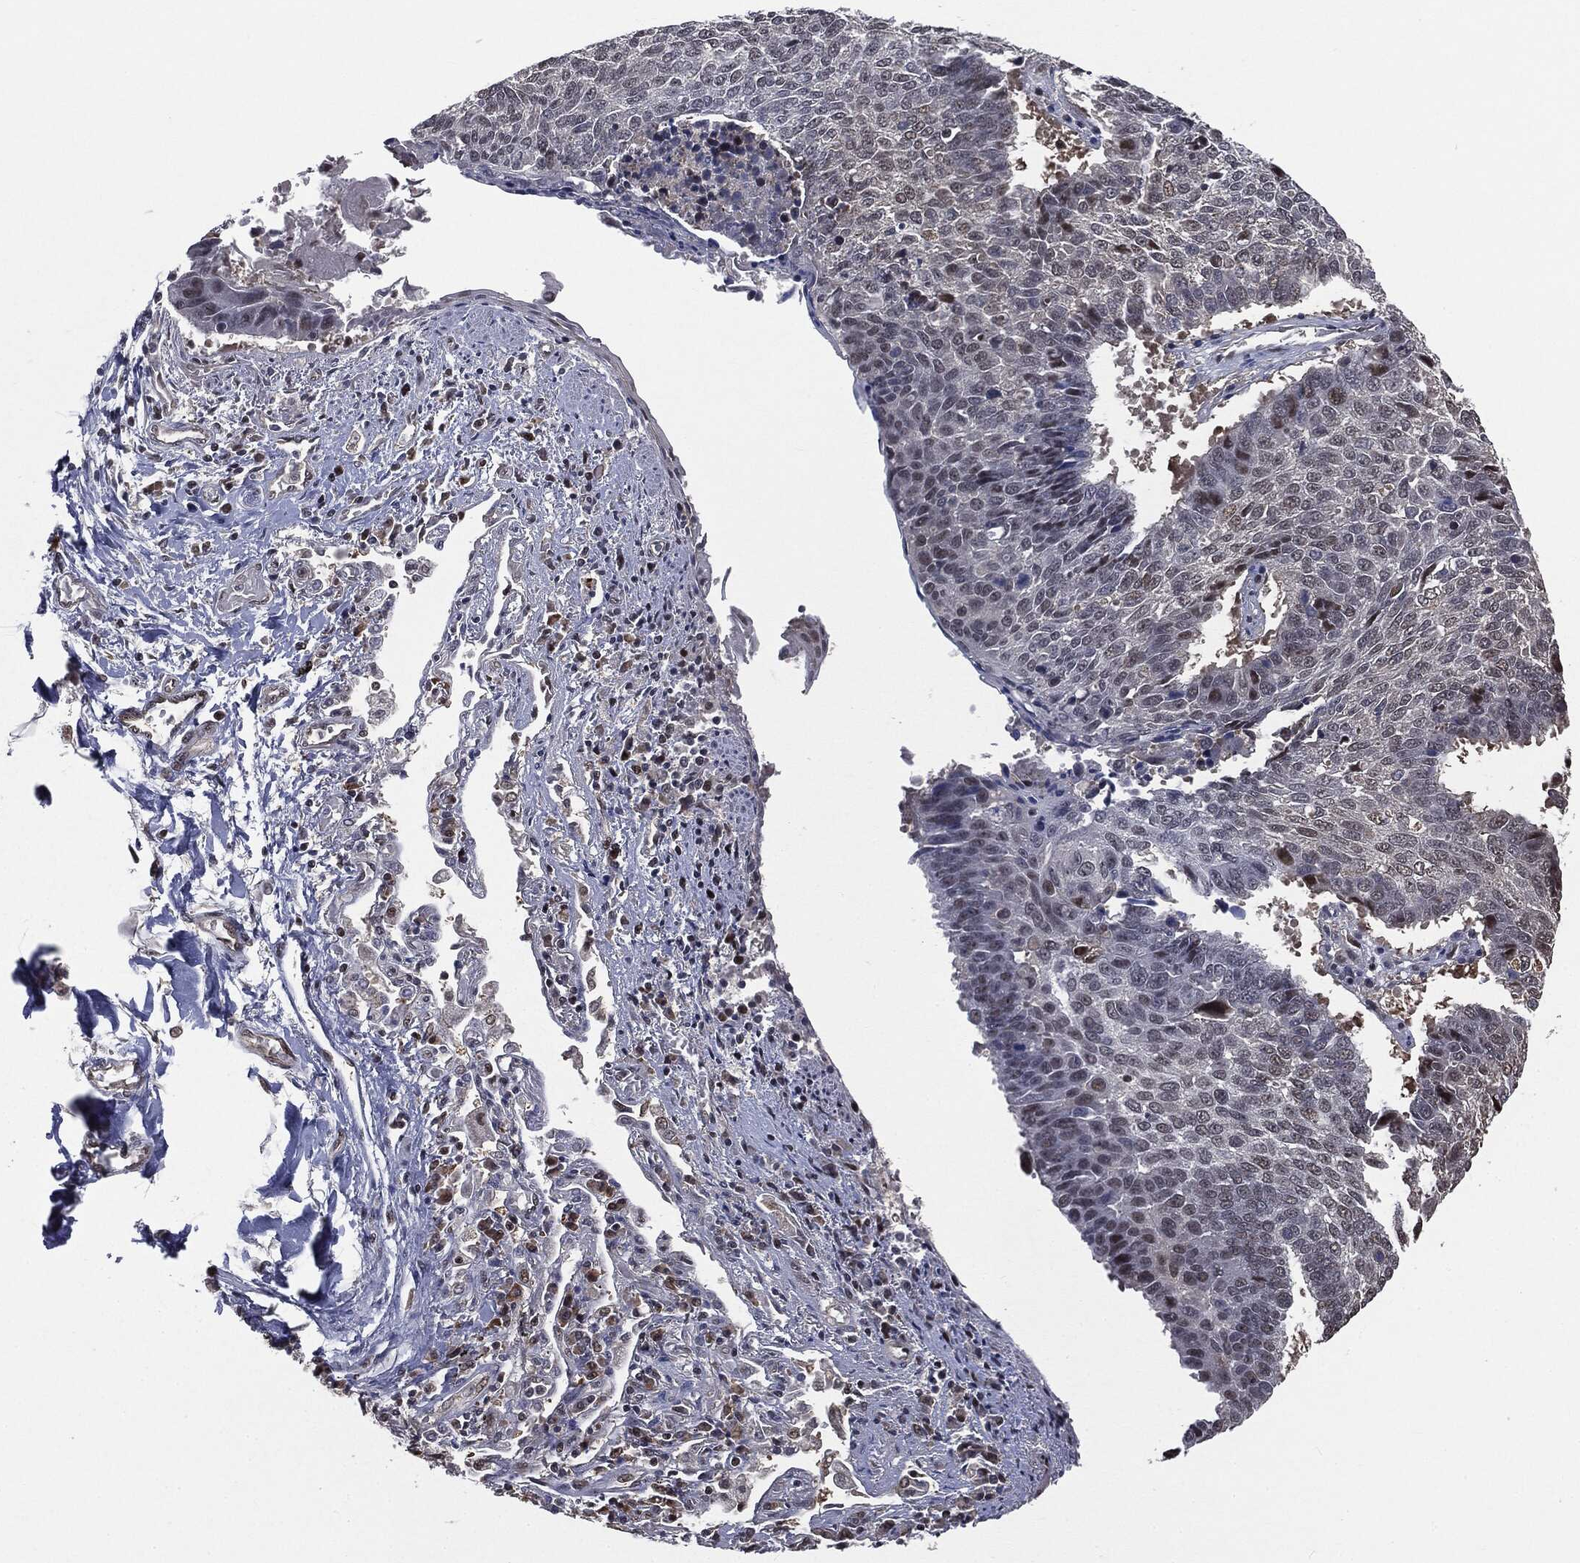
{"staining": {"intensity": "negative", "quantity": "none", "location": "none"}, "tissue": "lung cancer", "cell_type": "Tumor cells", "image_type": "cancer", "snomed": [{"axis": "morphology", "description": "Squamous cell carcinoma, NOS"}, {"axis": "topography", "description": "Lung"}], "caption": "The micrograph displays no staining of tumor cells in lung cancer (squamous cell carcinoma).", "gene": "SHLD2", "patient": {"sex": "male", "age": 73}}